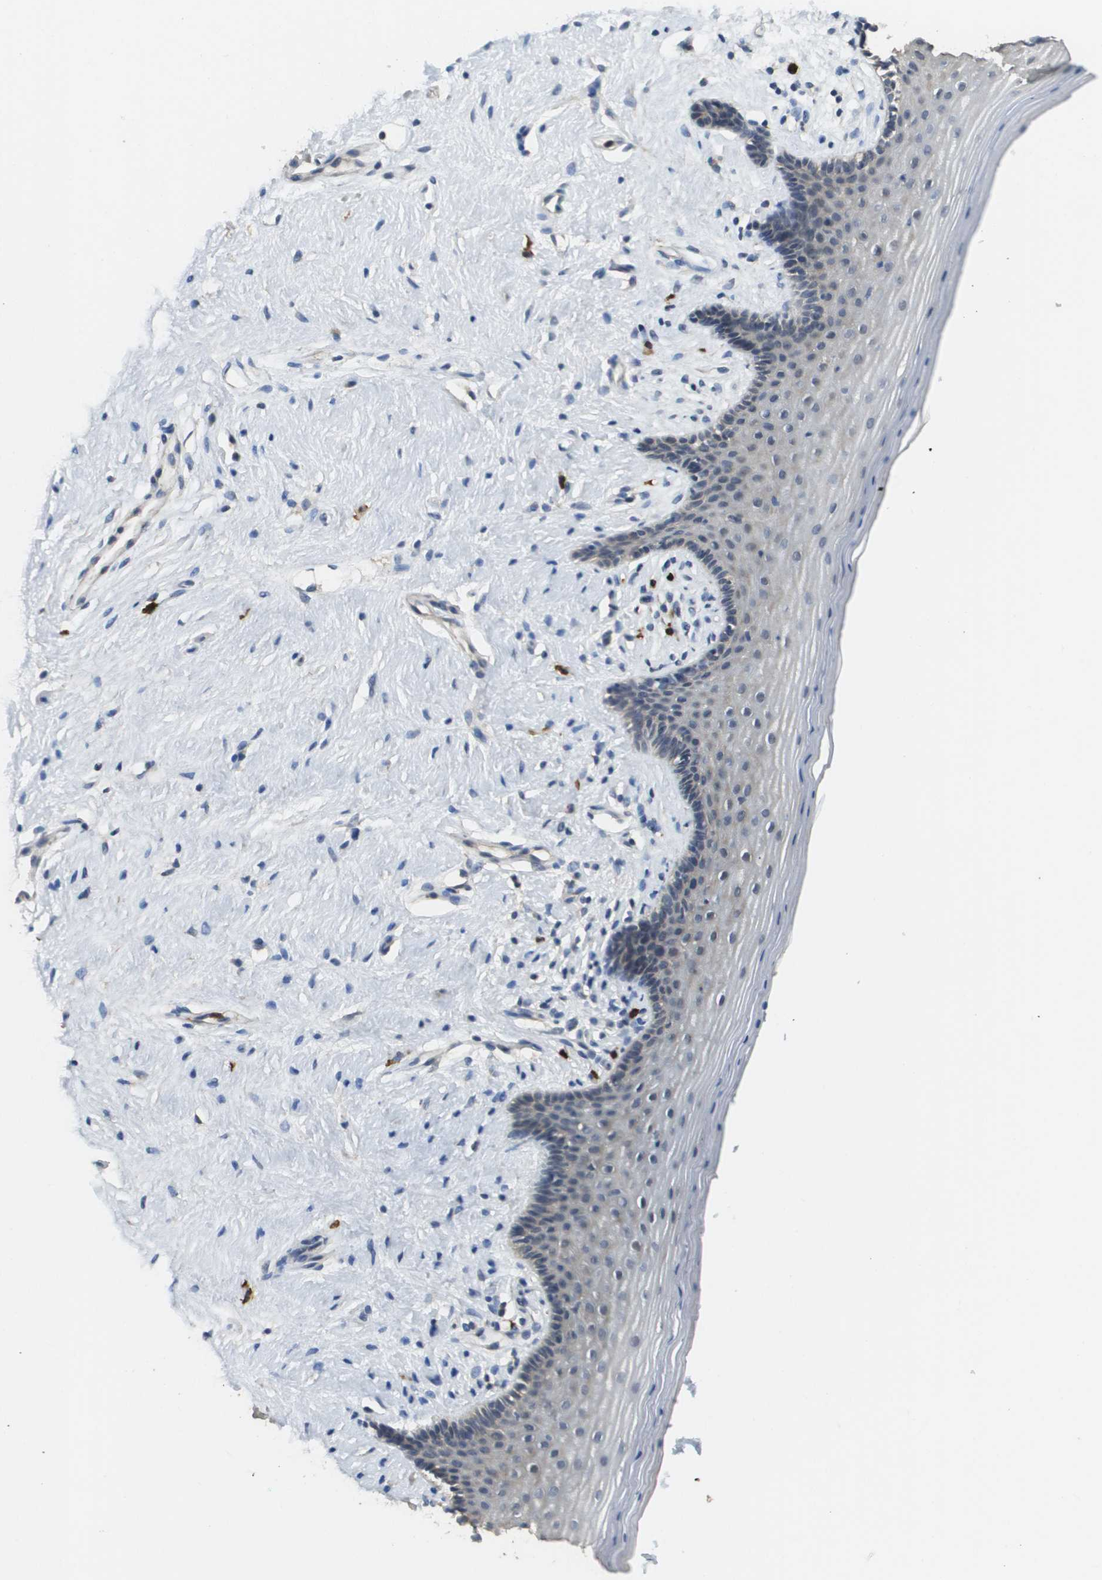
{"staining": {"intensity": "weak", "quantity": "<25%", "location": "cytoplasmic/membranous"}, "tissue": "vagina", "cell_type": "Squamous epithelial cells", "image_type": "normal", "snomed": [{"axis": "morphology", "description": "Normal tissue, NOS"}, {"axis": "topography", "description": "Vagina"}], "caption": "Immunohistochemical staining of benign vagina displays no significant staining in squamous epithelial cells.", "gene": "RAB27B", "patient": {"sex": "female", "age": 44}}